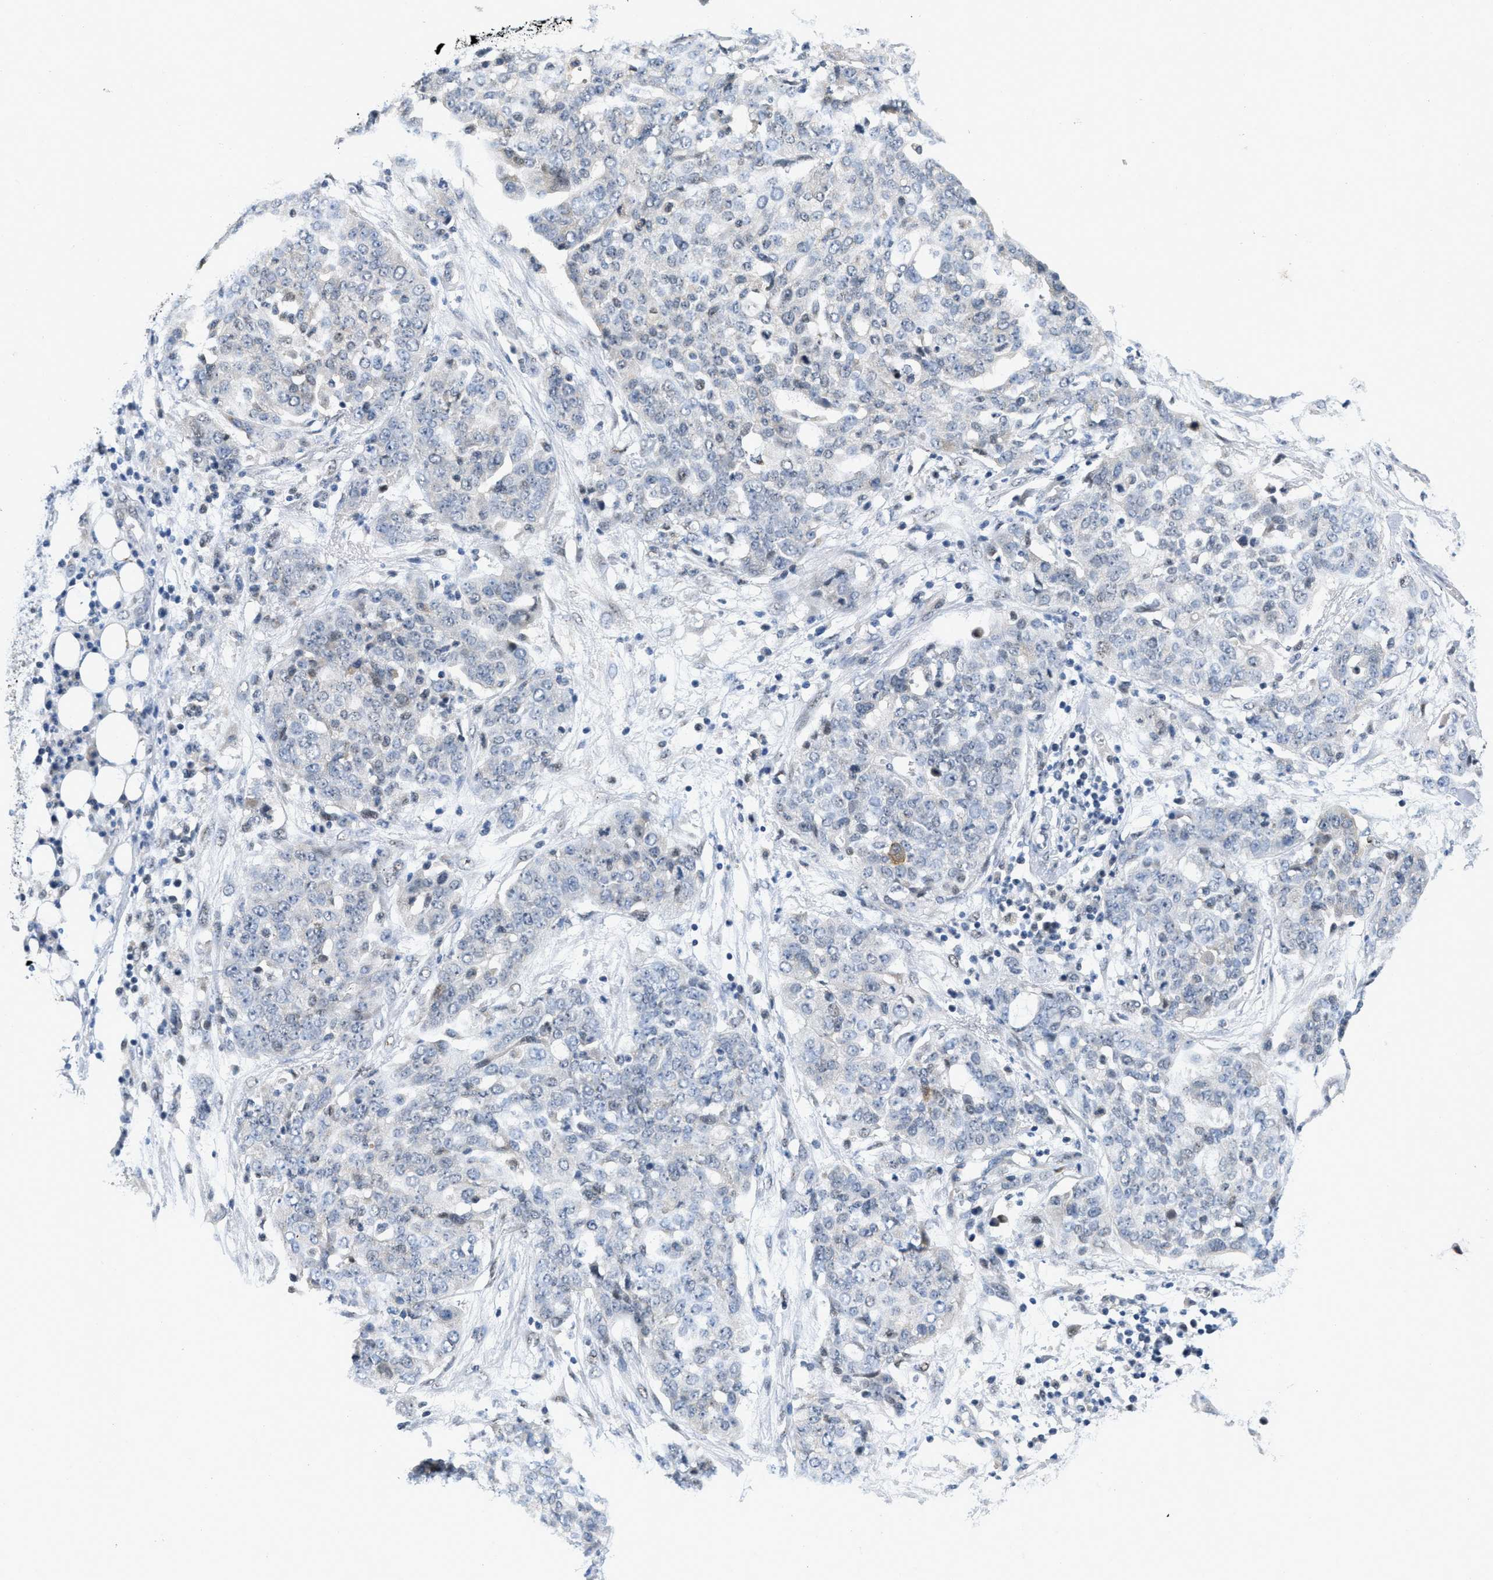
{"staining": {"intensity": "weak", "quantity": "<25%", "location": "nuclear"}, "tissue": "ovarian cancer", "cell_type": "Tumor cells", "image_type": "cancer", "snomed": [{"axis": "morphology", "description": "Cystadenocarcinoma, serous, NOS"}, {"axis": "topography", "description": "Soft tissue"}, {"axis": "topography", "description": "Ovary"}], "caption": "IHC image of serous cystadenocarcinoma (ovarian) stained for a protein (brown), which displays no expression in tumor cells.", "gene": "VIP", "patient": {"sex": "female", "age": 57}}